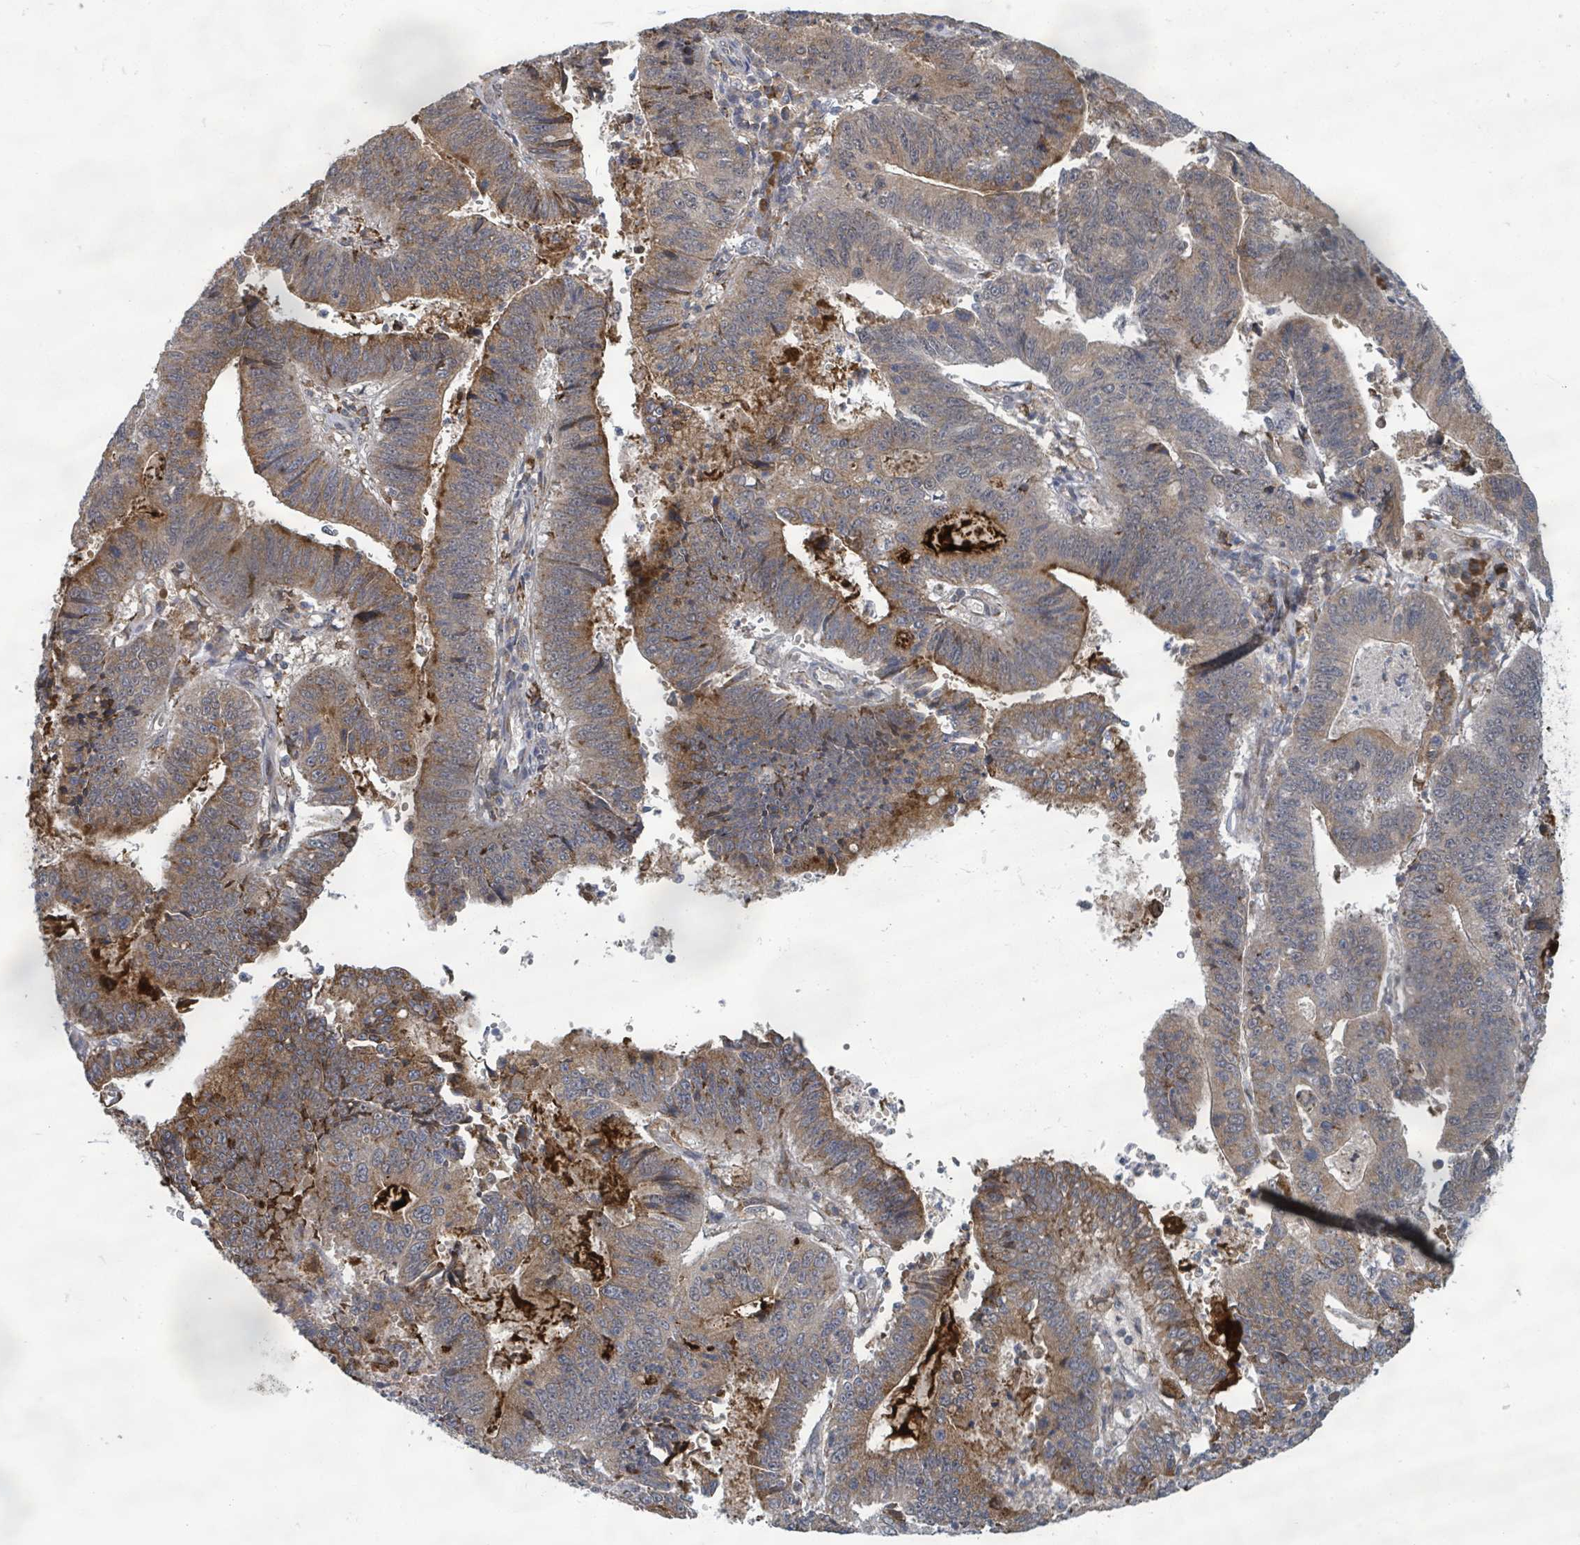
{"staining": {"intensity": "moderate", "quantity": "25%-75%", "location": "cytoplasmic/membranous"}, "tissue": "stomach cancer", "cell_type": "Tumor cells", "image_type": "cancer", "snomed": [{"axis": "morphology", "description": "Adenocarcinoma, NOS"}, {"axis": "topography", "description": "Stomach"}], "caption": "Stomach cancer tissue shows moderate cytoplasmic/membranous positivity in approximately 25%-75% of tumor cells, visualized by immunohistochemistry.", "gene": "SHROOM2", "patient": {"sex": "male", "age": 59}}